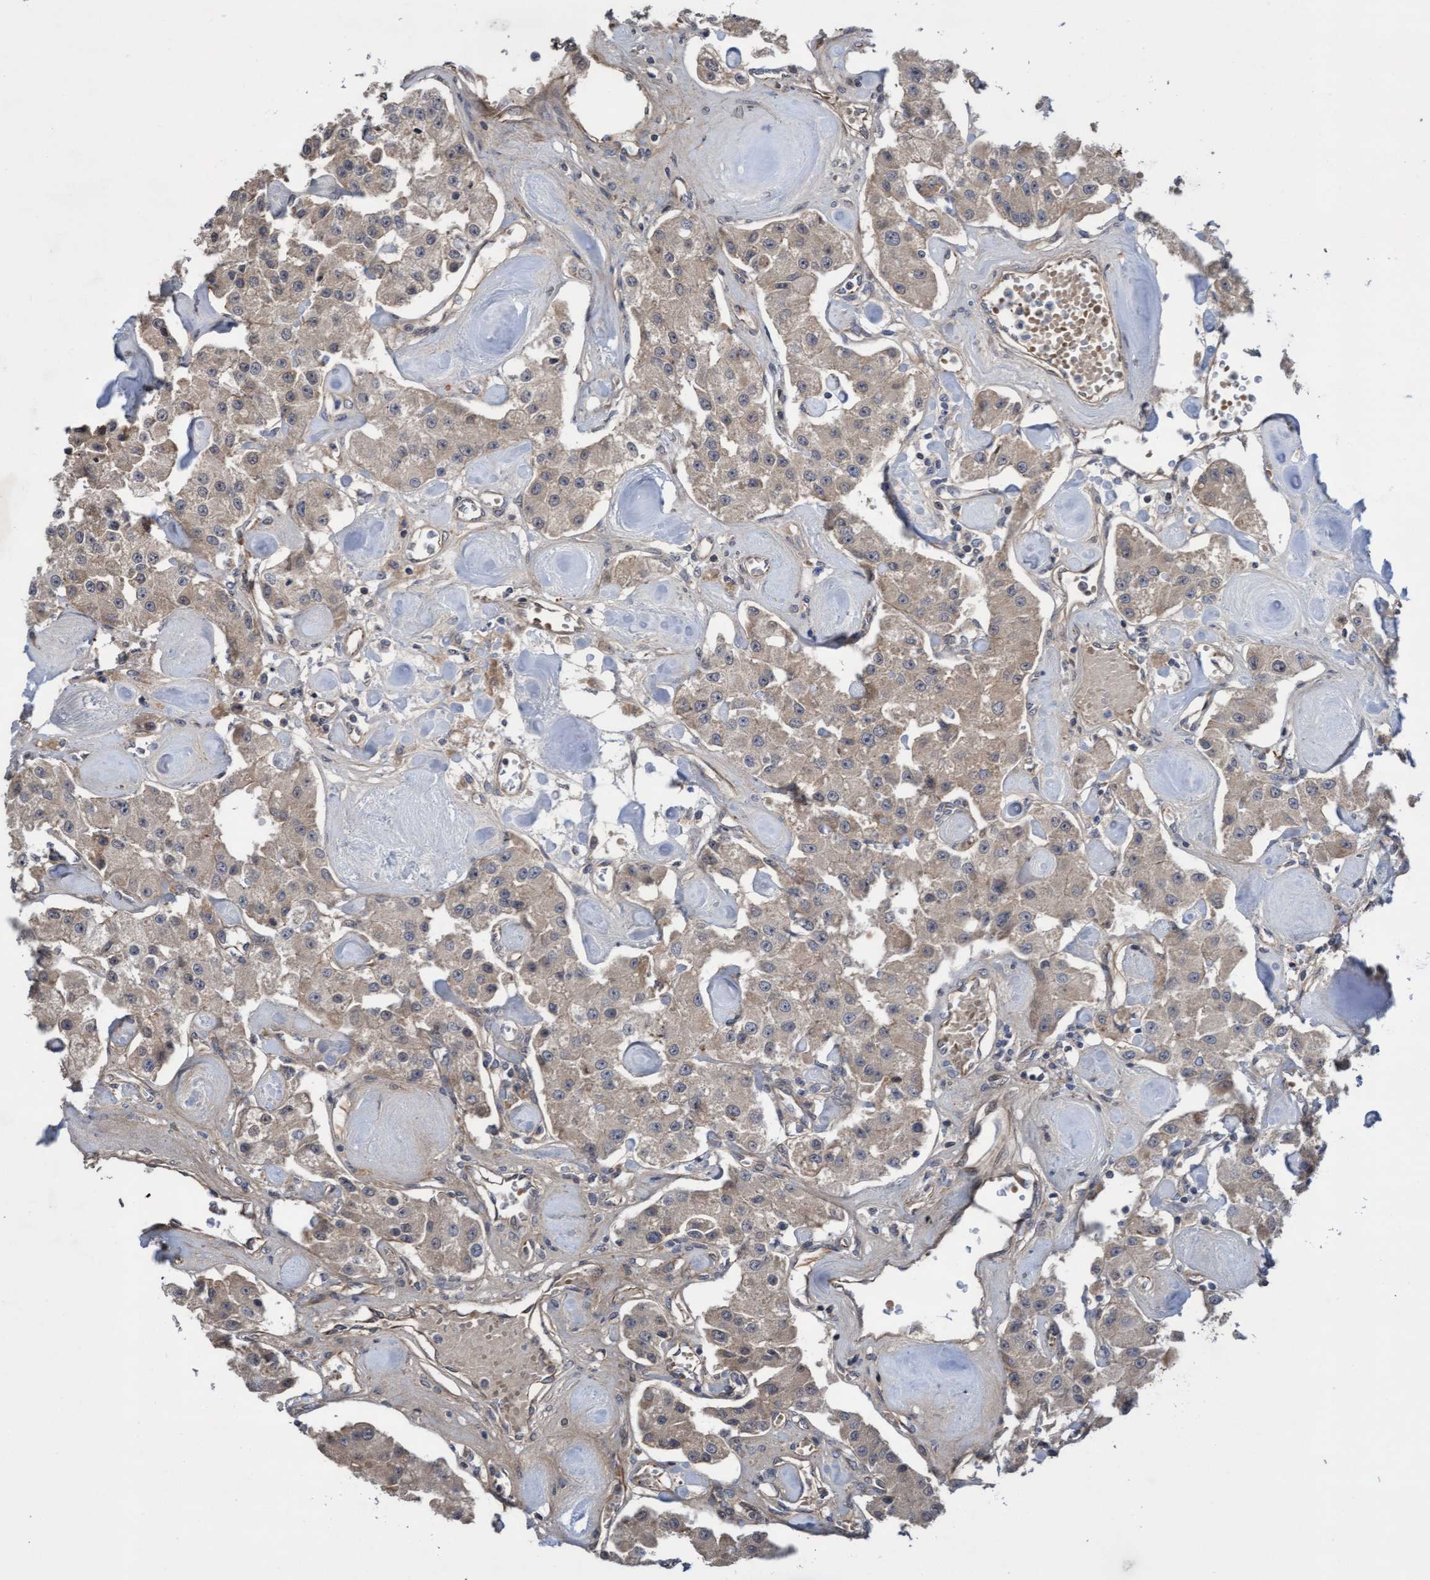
{"staining": {"intensity": "weak", "quantity": "<25%", "location": "cytoplasmic/membranous"}, "tissue": "carcinoid", "cell_type": "Tumor cells", "image_type": "cancer", "snomed": [{"axis": "morphology", "description": "Carcinoid, malignant, NOS"}, {"axis": "topography", "description": "Pancreas"}], "caption": "The photomicrograph demonstrates no staining of tumor cells in malignant carcinoid. The staining was performed using DAB (3,3'-diaminobenzidine) to visualize the protein expression in brown, while the nuclei were stained in blue with hematoxylin (Magnification: 20x).", "gene": "COBL", "patient": {"sex": "male", "age": 41}}